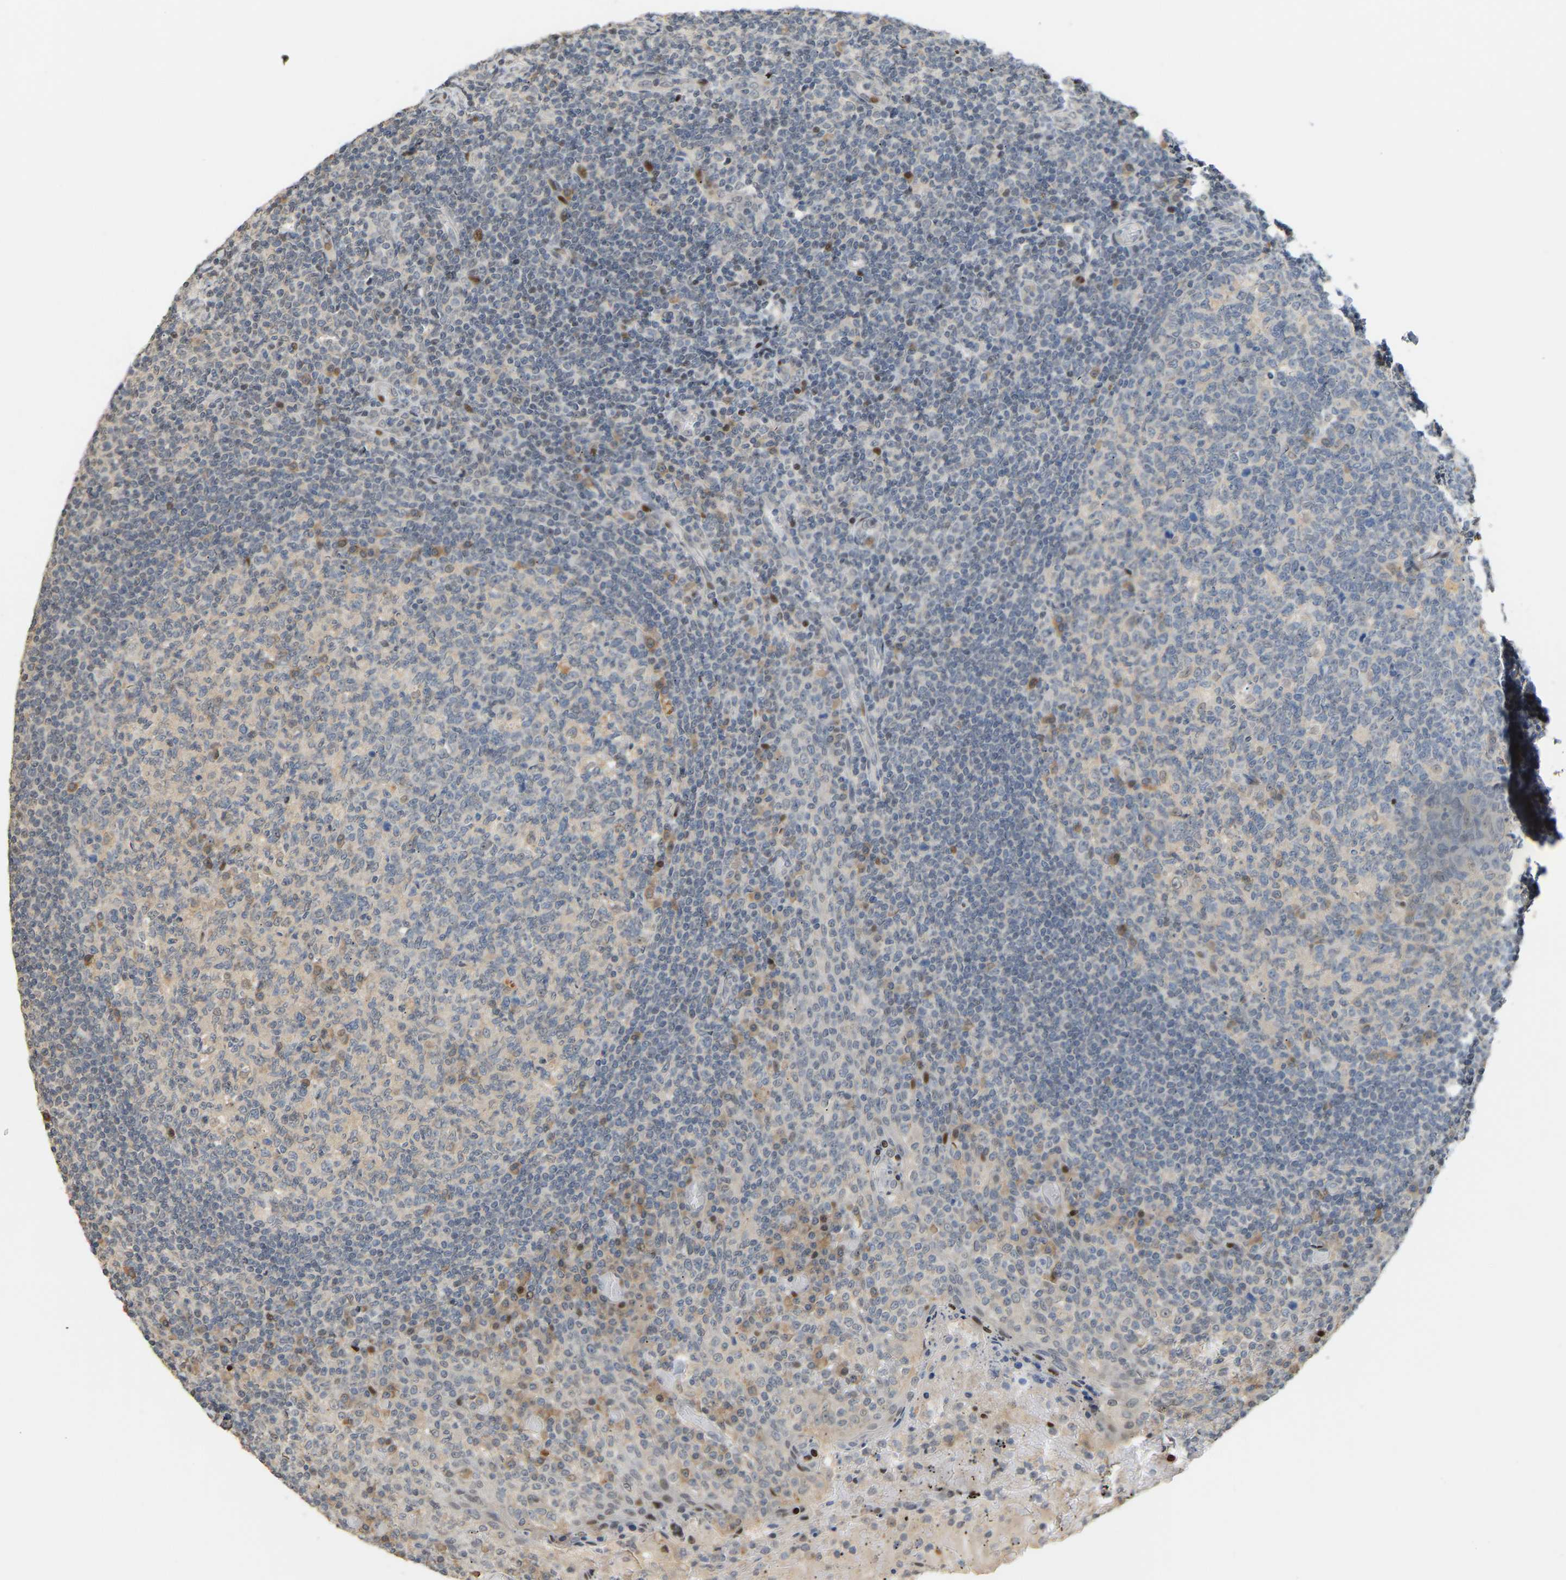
{"staining": {"intensity": "weak", "quantity": "<25%", "location": "cytoplasmic/membranous"}, "tissue": "tonsil", "cell_type": "Germinal center cells", "image_type": "normal", "snomed": [{"axis": "morphology", "description": "Normal tissue, NOS"}, {"axis": "topography", "description": "Tonsil"}], "caption": "Protein analysis of unremarkable tonsil shows no significant expression in germinal center cells.", "gene": "PTPN4", "patient": {"sex": "female", "age": 19}}